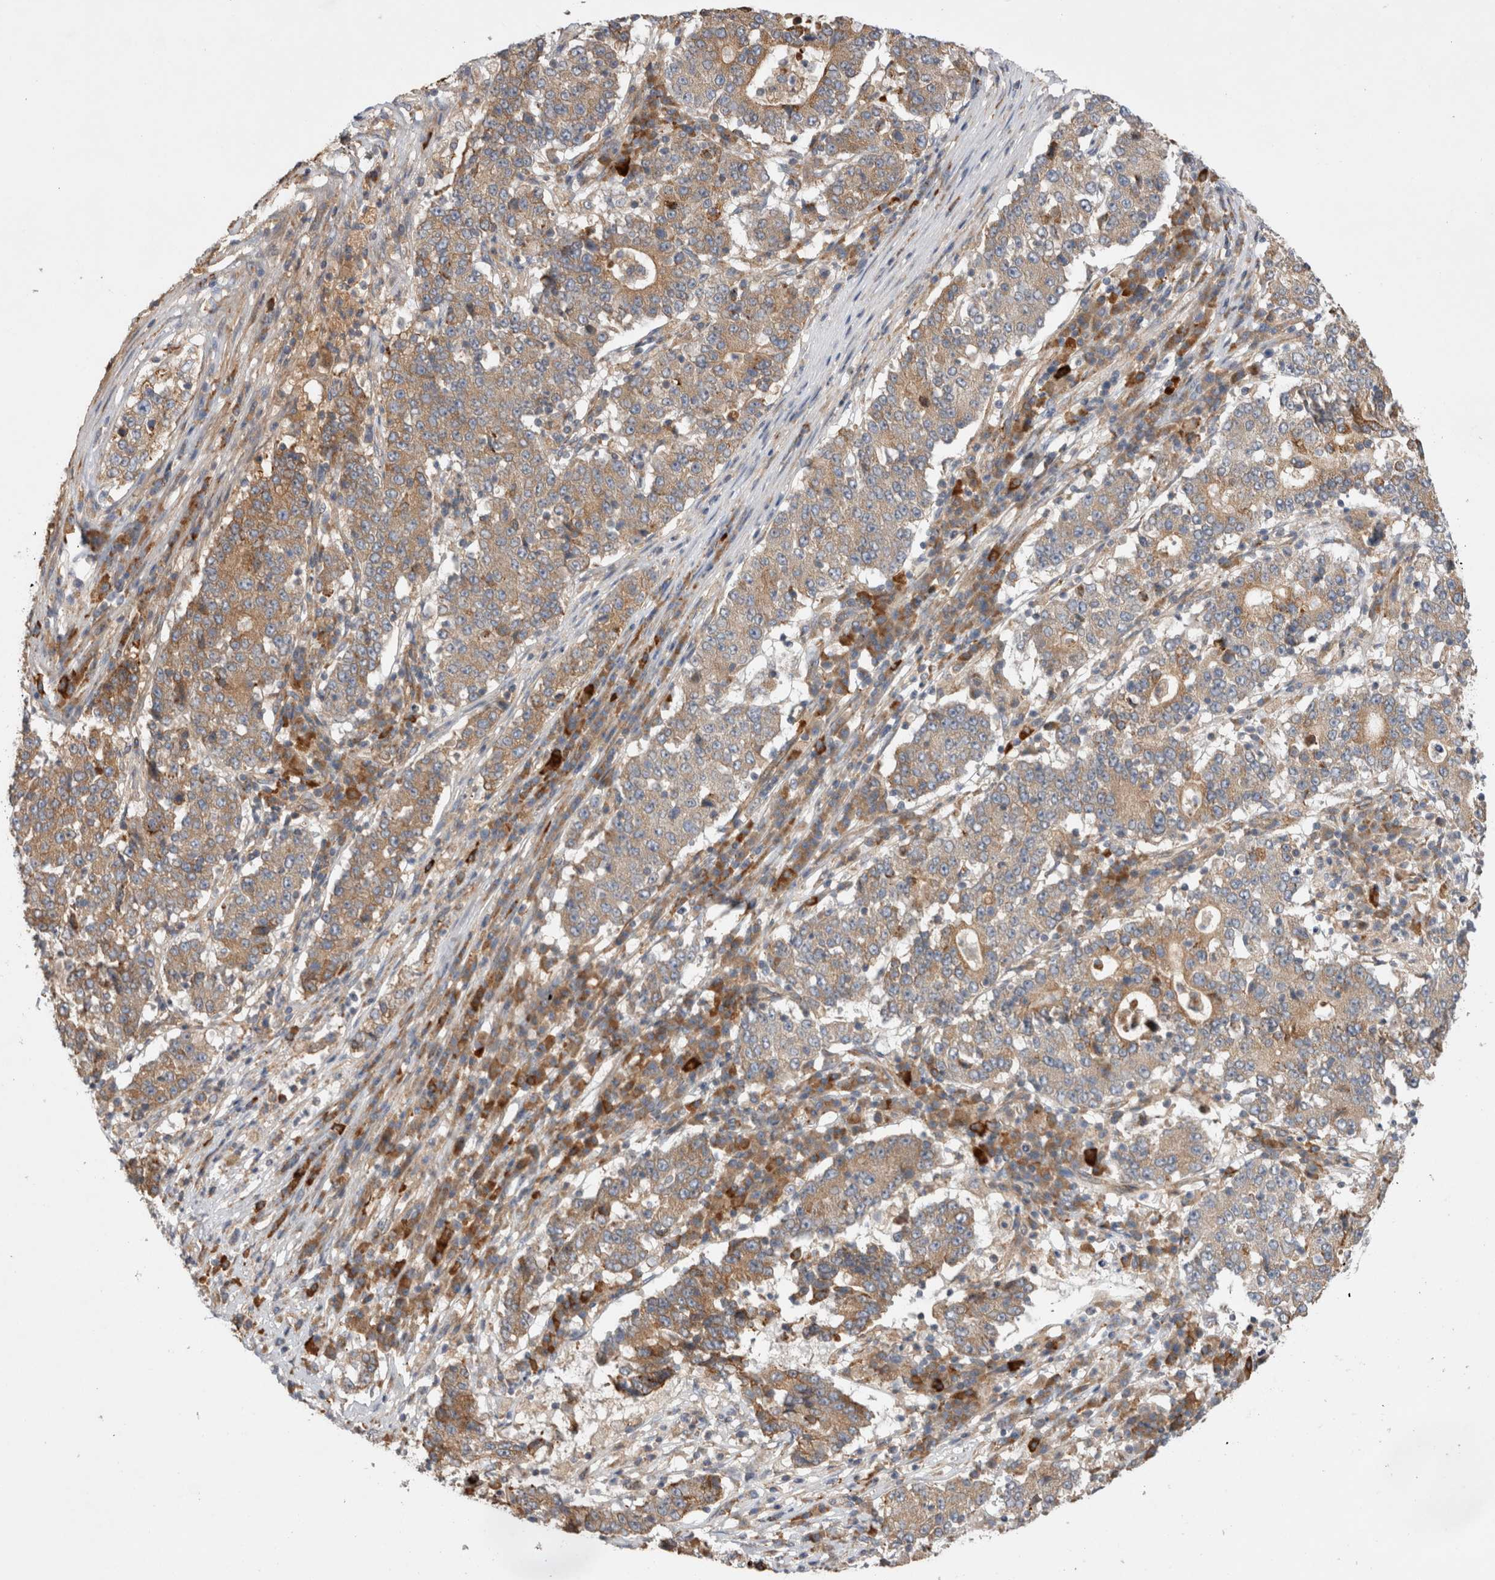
{"staining": {"intensity": "weak", "quantity": ">75%", "location": "cytoplasmic/membranous"}, "tissue": "stomach cancer", "cell_type": "Tumor cells", "image_type": "cancer", "snomed": [{"axis": "morphology", "description": "Adenocarcinoma, NOS"}, {"axis": "topography", "description": "Stomach"}], "caption": "Stomach adenocarcinoma tissue demonstrates weak cytoplasmic/membranous expression in about >75% of tumor cells, visualized by immunohistochemistry.", "gene": "PDCD10", "patient": {"sex": "male", "age": 59}}